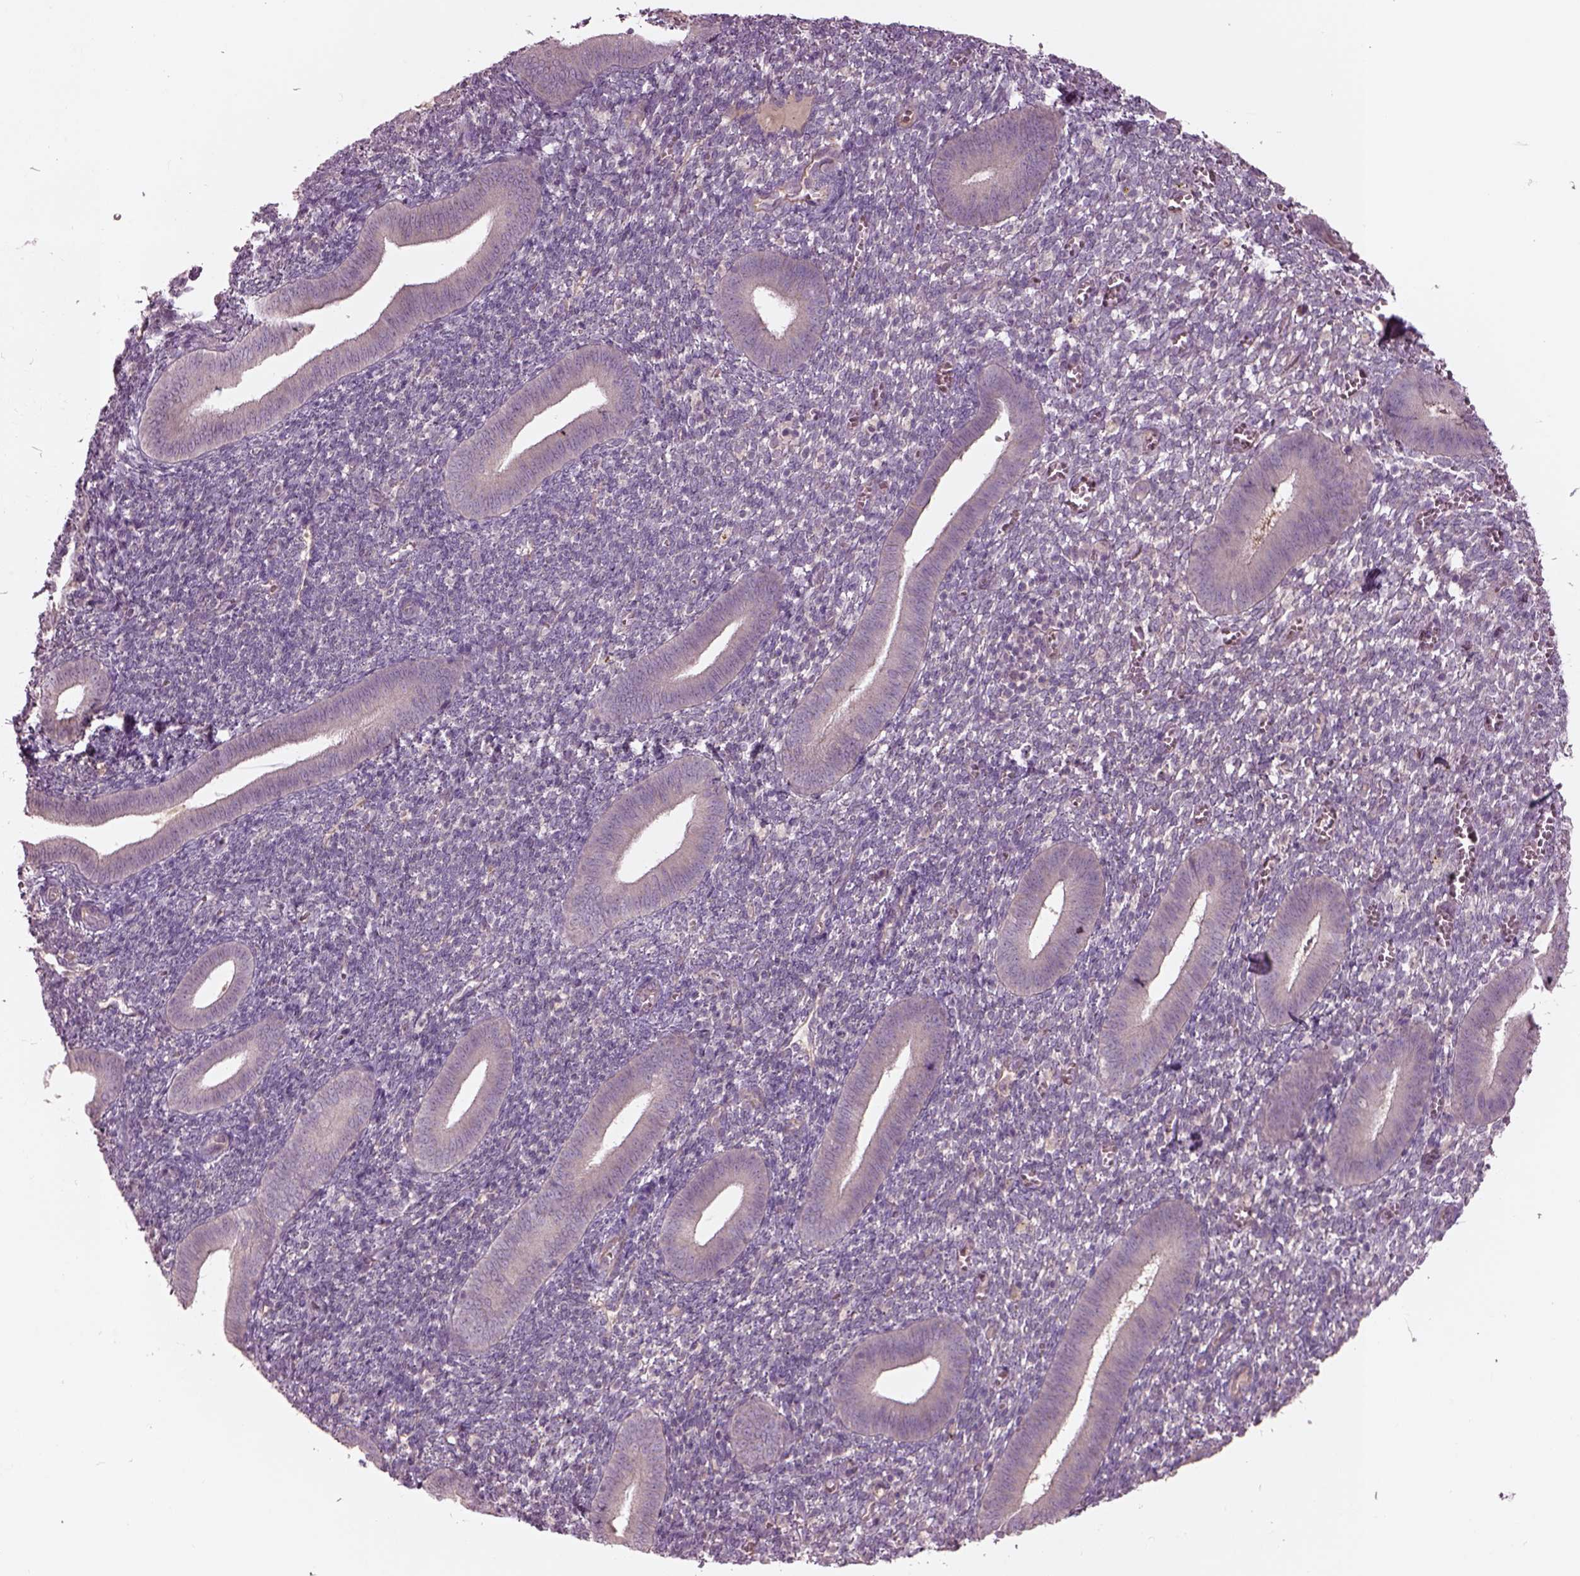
{"staining": {"intensity": "negative", "quantity": "none", "location": "none"}, "tissue": "endometrium", "cell_type": "Cells in endometrial stroma", "image_type": "normal", "snomed": [{"axis": "morphology", "description": "Normal tissue, NOS"}, {"axis": "topography", "description": "Endometrium"}], "caption": "Protein analysis of unremarkable endometrium reveals no significant positivity in cells in endometrial stroma. (DAB immunohistochemistry (IHC), high magnification).", "gene": "DUOXA2", "patient": {"sex": "female", "age": 25}}